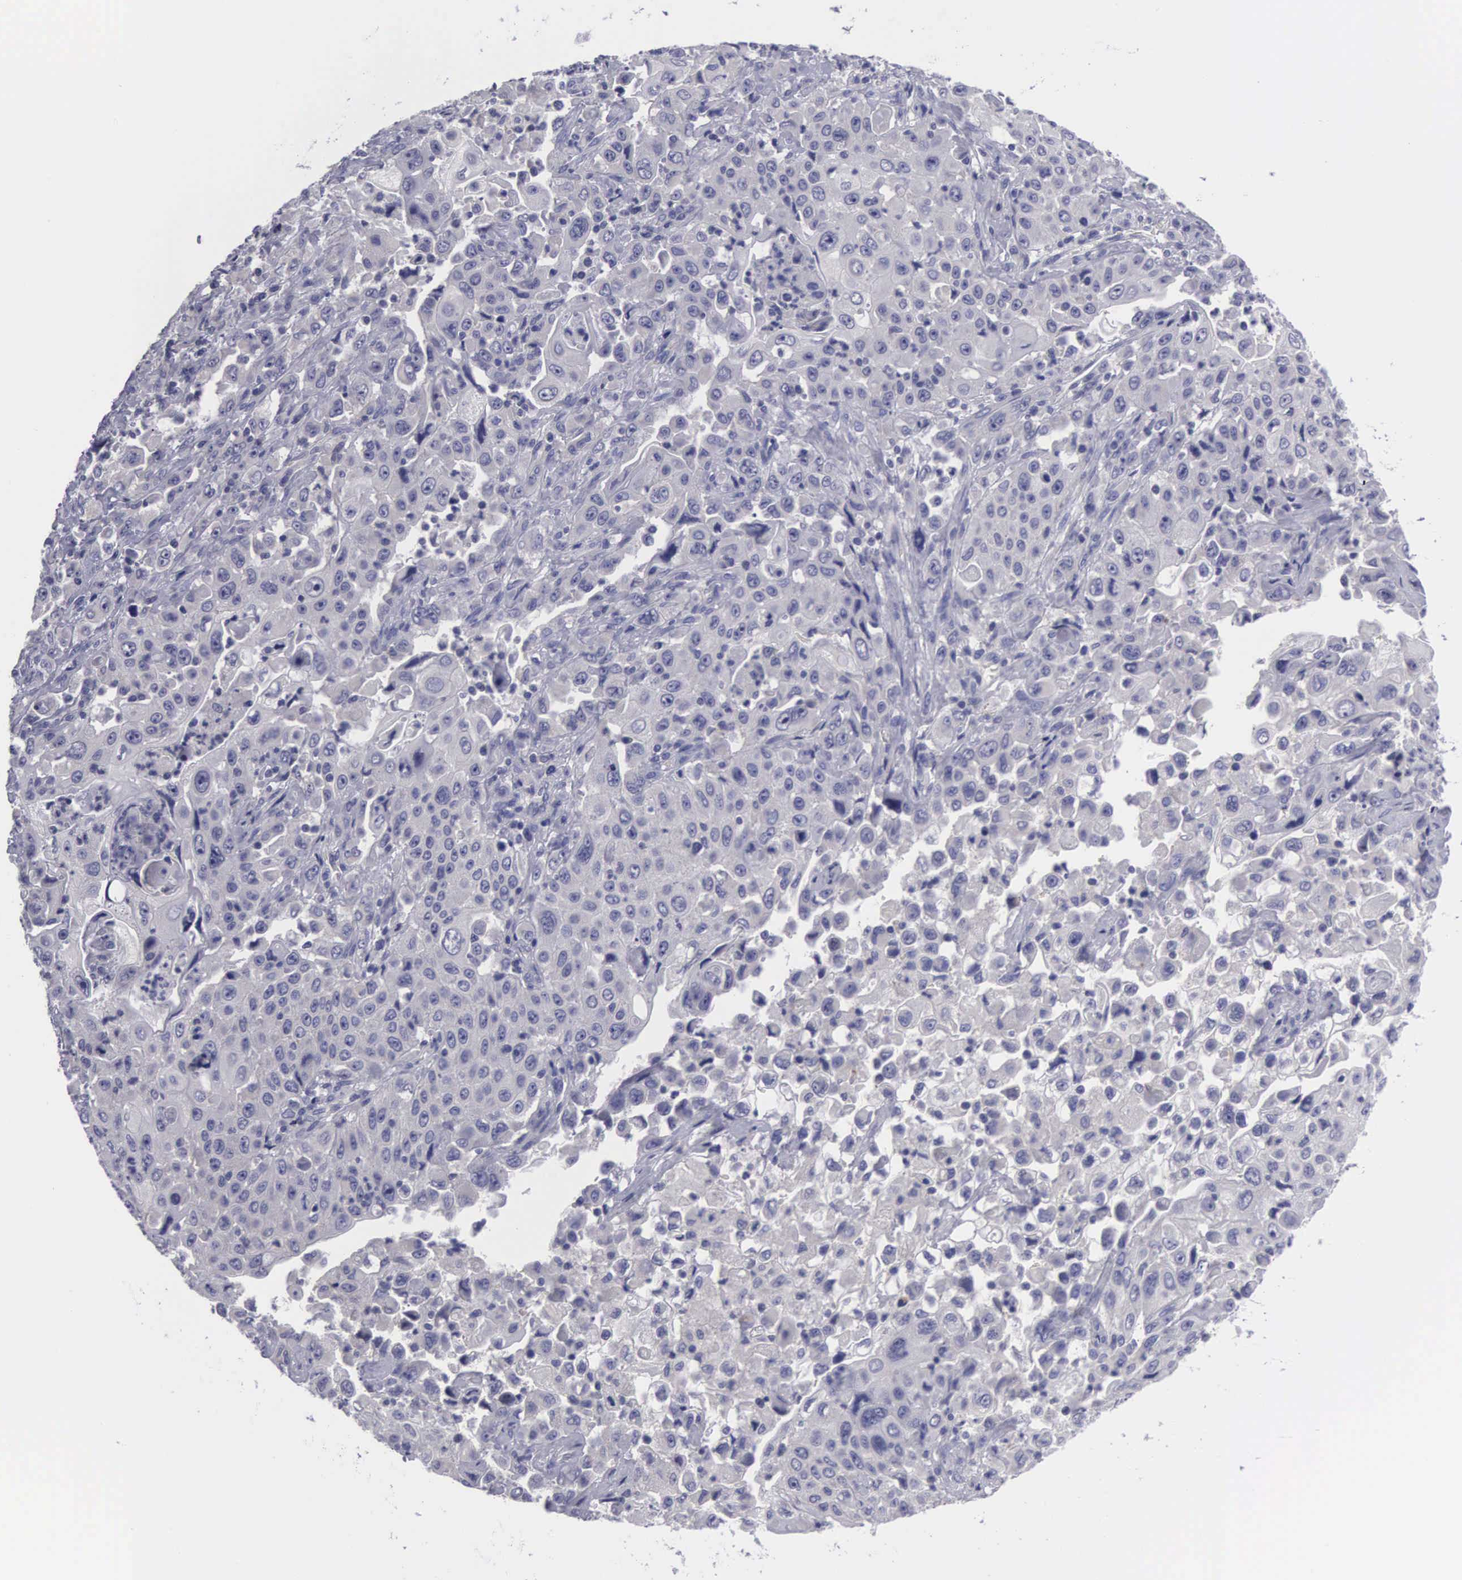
{"staining": {"intensity": "negative", "quantity": "none", "location": "none"}, "tissue": "pancreatic cancer", "cell_type": "Tumor cells", "image_type": "cancer", "snomed": [{"axis": "morphology", "description": "Adenocarcinoma, NOS"}, {"axis": "topography", "description": "Pancreas"}], "caption": "High power microscopy photomicrograph of an IHC photomicrograph of pancreatic cancer (adenocarcinoma), revealing no significant staining in tumor cells.", "gene": "SLITRK4", "patient": {"sex": "male", "age": 70}}